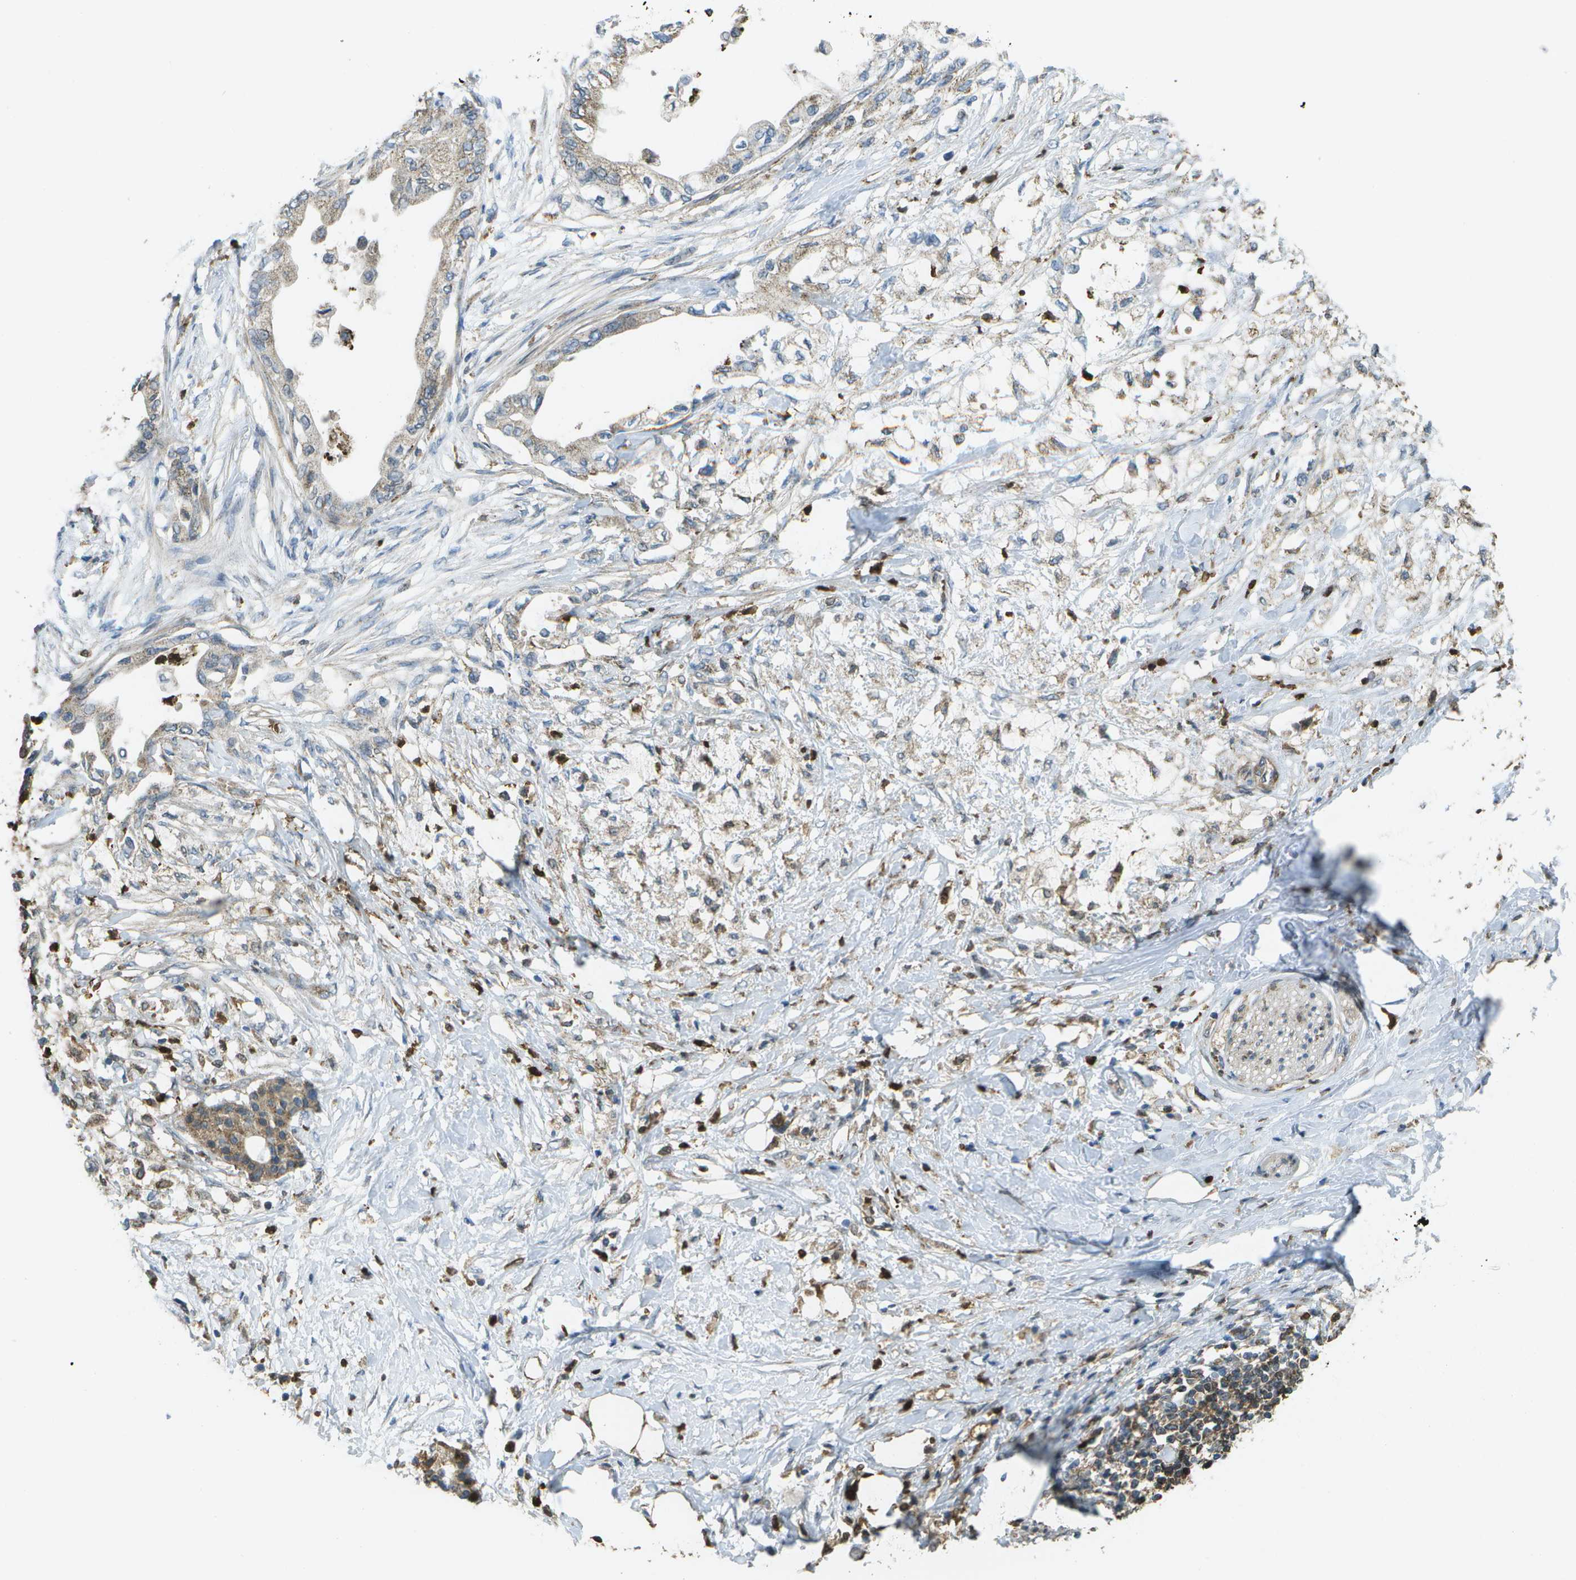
{"staining": {"intensity": "weak", "quantity": "25%-75%", "location": "cytoplasmic/membranous"}, "tissue": "pancreatic cancer", "cell_type": "Tumor cells", "image_type": "cancer", "snomed": [{"axis": "morphology", "description": "Normal tissue, NOS"}, {"axis": "morphology", "description": "Adenocarcinoma, NOS"}, {"axis": "topography", "description": "Pancreas"}, {"axis": "topography", "description": "Duodenum"}], "caption": "There is low levels of weak cytoplasmic/membranous positivity in tumor cells of pancreatic adenocarcinoma, as demonstrated by immunohistochemical staining (brown color).", "gene": "CACHD1", "patient": {"sex": "female", "age": 60}}